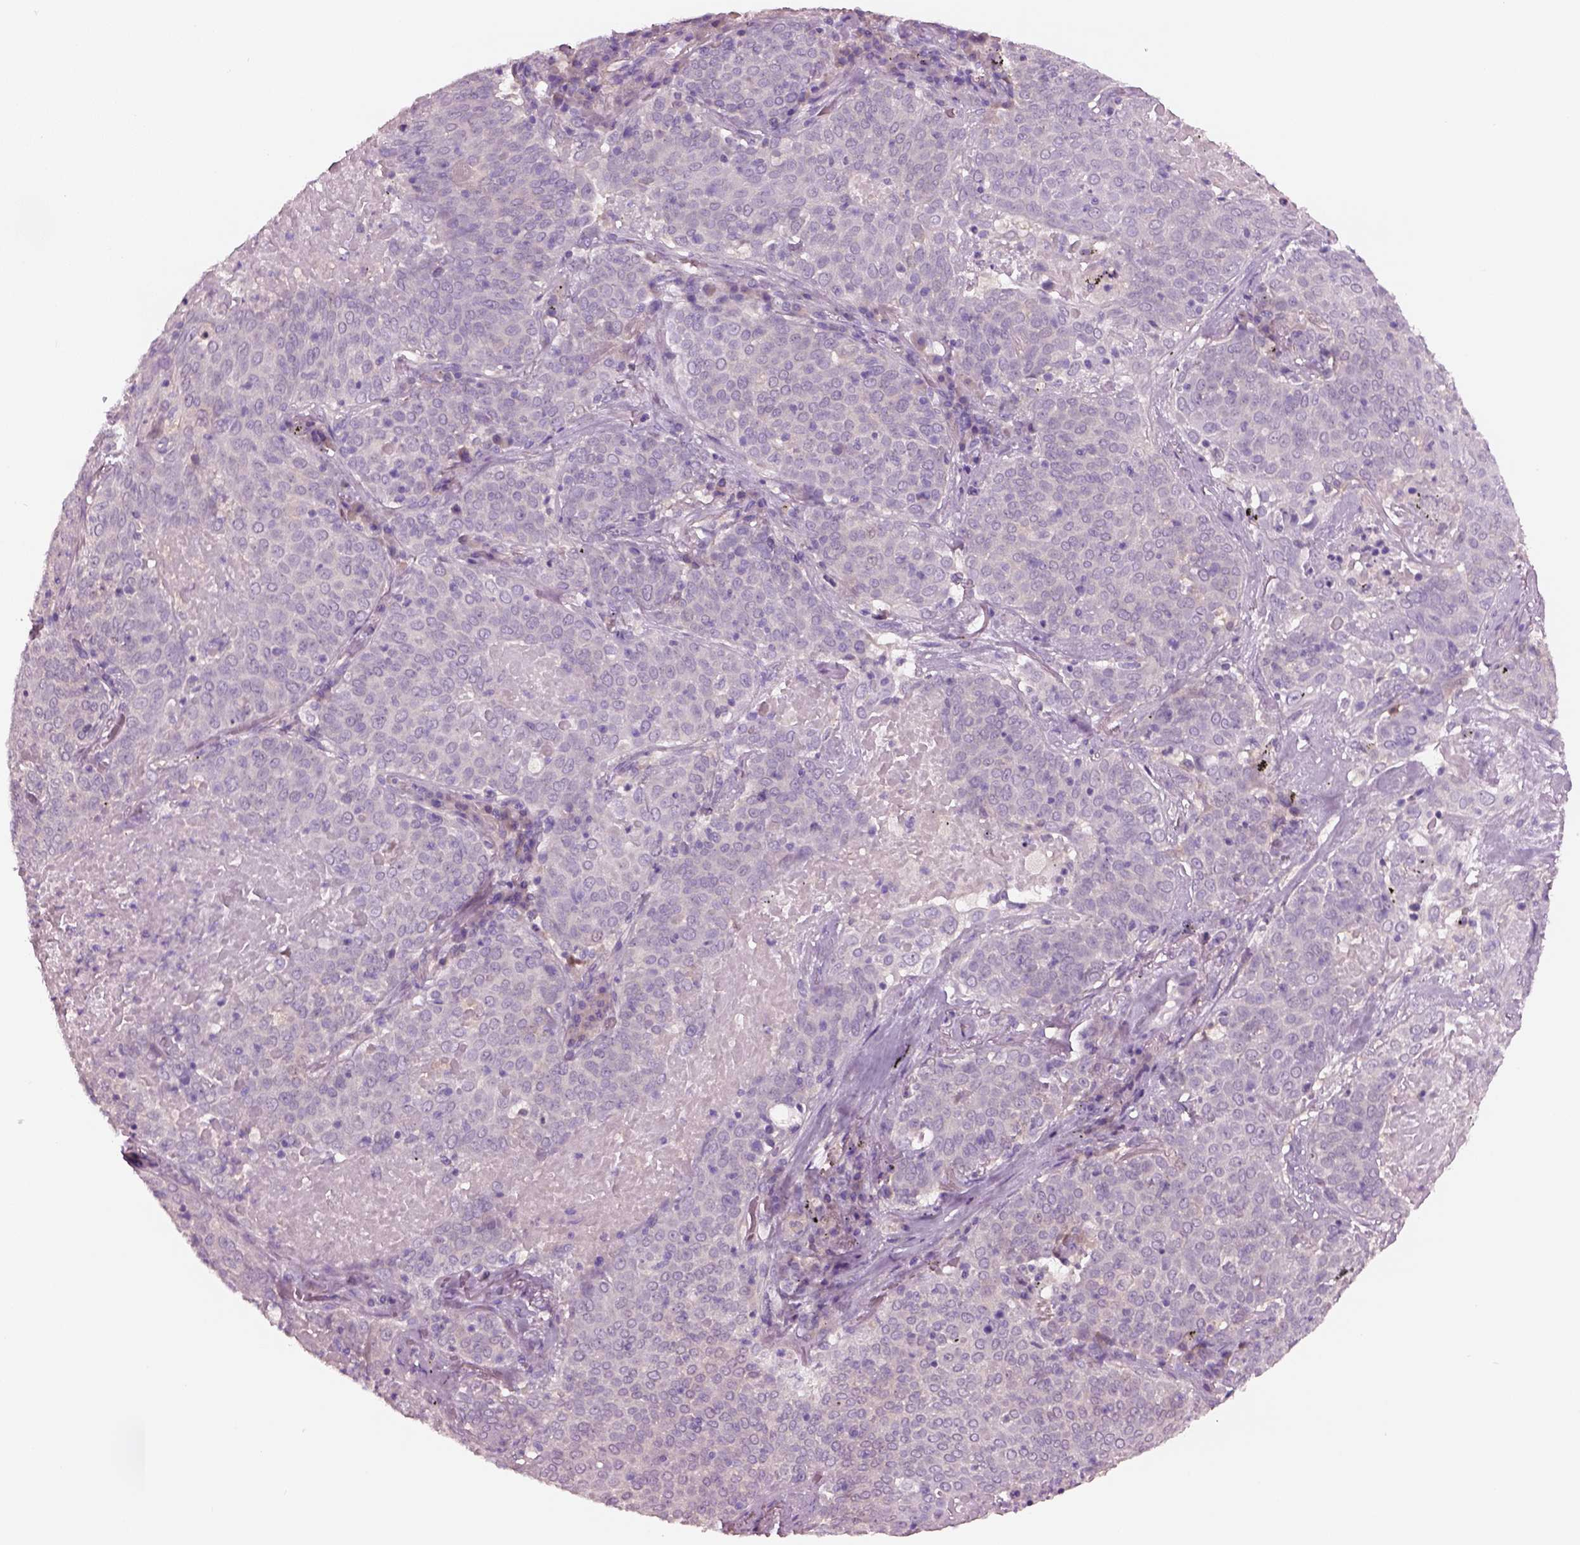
{"staining": {"intensity": "negative", "quantity": "none", "location": "none"}, "tissue": "lung cancer", "cell_type": "Tumor cells", "image_type": "cancer", "snomed": [{"axis": "morphology", "description": "Squamous cell carcinoma, NOS"}, {"axis": "topography", "description": "Lung"}], "caption": "Immunohistochemical staining of human squamous cell carcinoma (lung) demonstrates no significant positivity in tumor cells.", "gene": "ELSPBP1", "patient": {"sex": "male", "age": 82}}